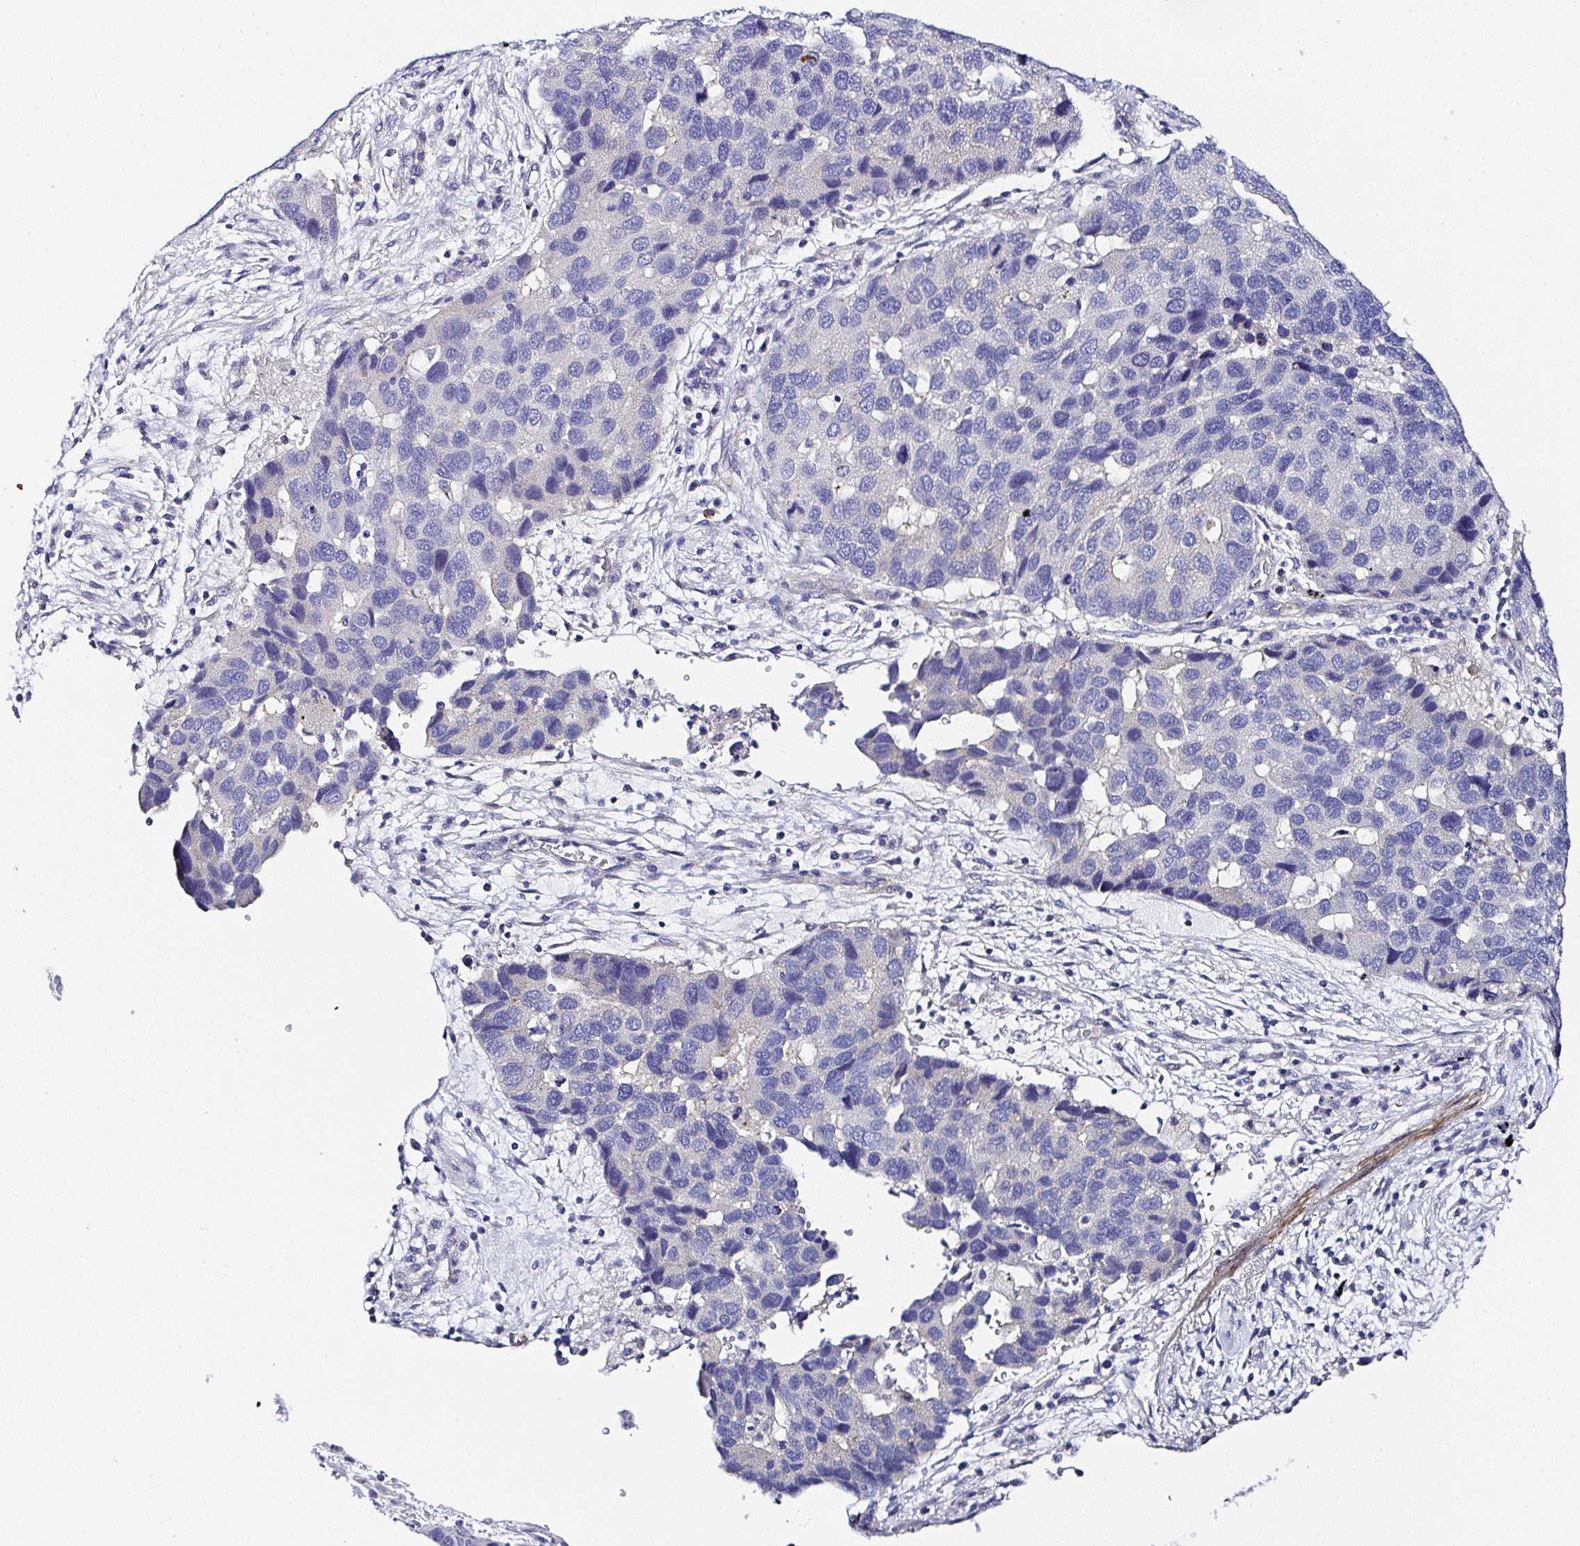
{"staining": {"intensity": "negative", "quantity": "none", "location": "none"}, "tissue": "lung cancer", "cell_type": "Tumor cells", "image_type": "cancer", "snomed": [{"axis": "morphology", "description": "Aneuploidy"}, {"axis": "morphology", "description": "Adenocarcinoma, NOS"}, {"axis": "topography", "description": "Lymph node"}, {"axis": "topography", "description": "Lung"}], "caption": "DAB immunohistochemical staining of adenocarcinoma (lung) exhibits no significant expression in tumor cells.", "gene": "PPFIA4", "patient": {"sex": "female", "age": 74}}